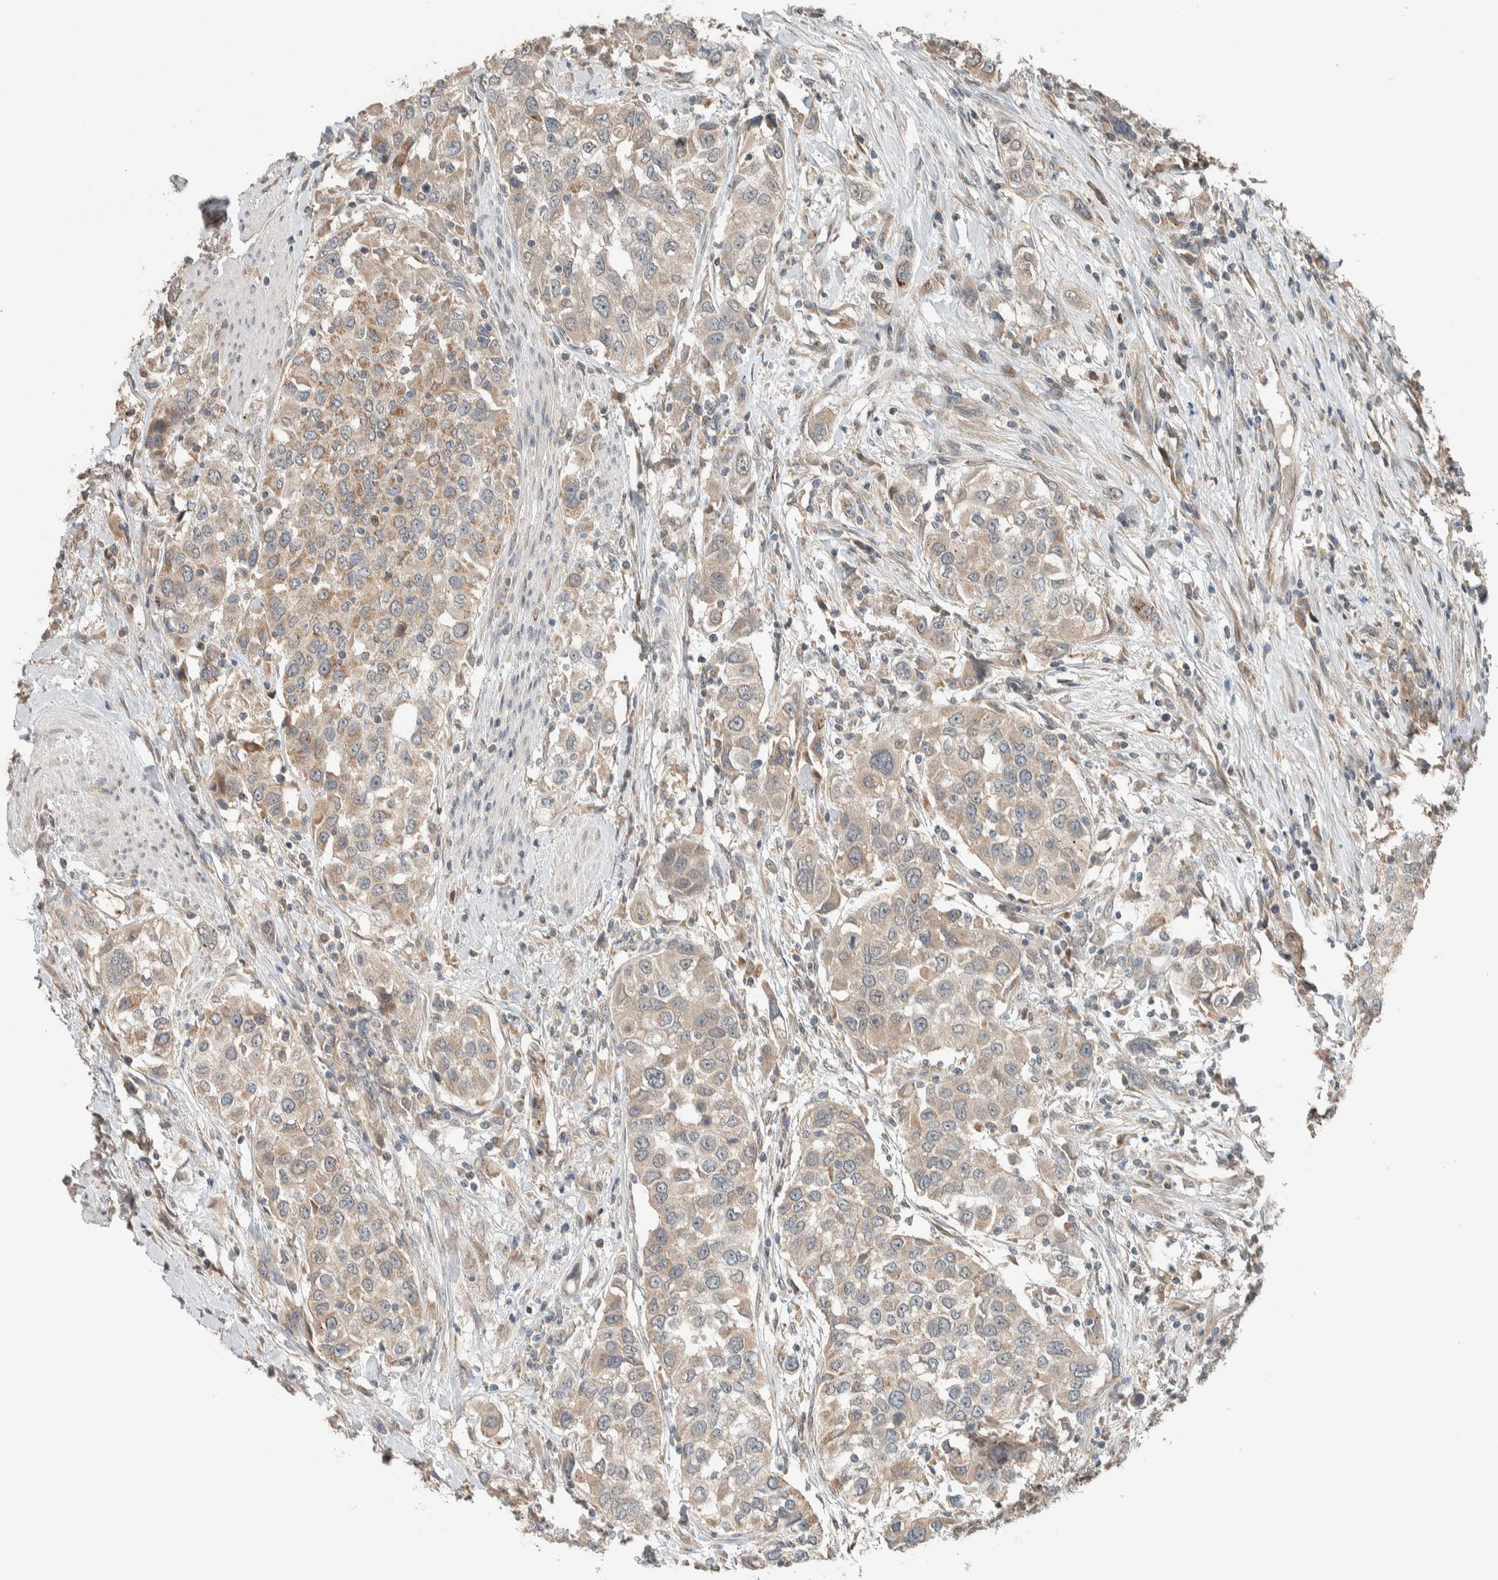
{"staining": {"intensity": "weak", "quantity": ">75%", "location": "cytoplasmic/membranous"}, "tissue": "urothelial cancer", "cell_type": "Tumor cells", "image_type": "cancer", "snomed": [{"axis": "morphology", "description": "Urothelial carcinoma, High grade"}, {"axis": "topography", "description": "Urinary bladder"}], "caption": "IHC (DAB (3,3'-diaminobenzidine)) staining of human urothelial cancer reveals weak cytoplasmic/membranous protein staining in about >75% of tumor cells.", "gene": "NBR1", "patient": {"sex": "female", "age": 80}}